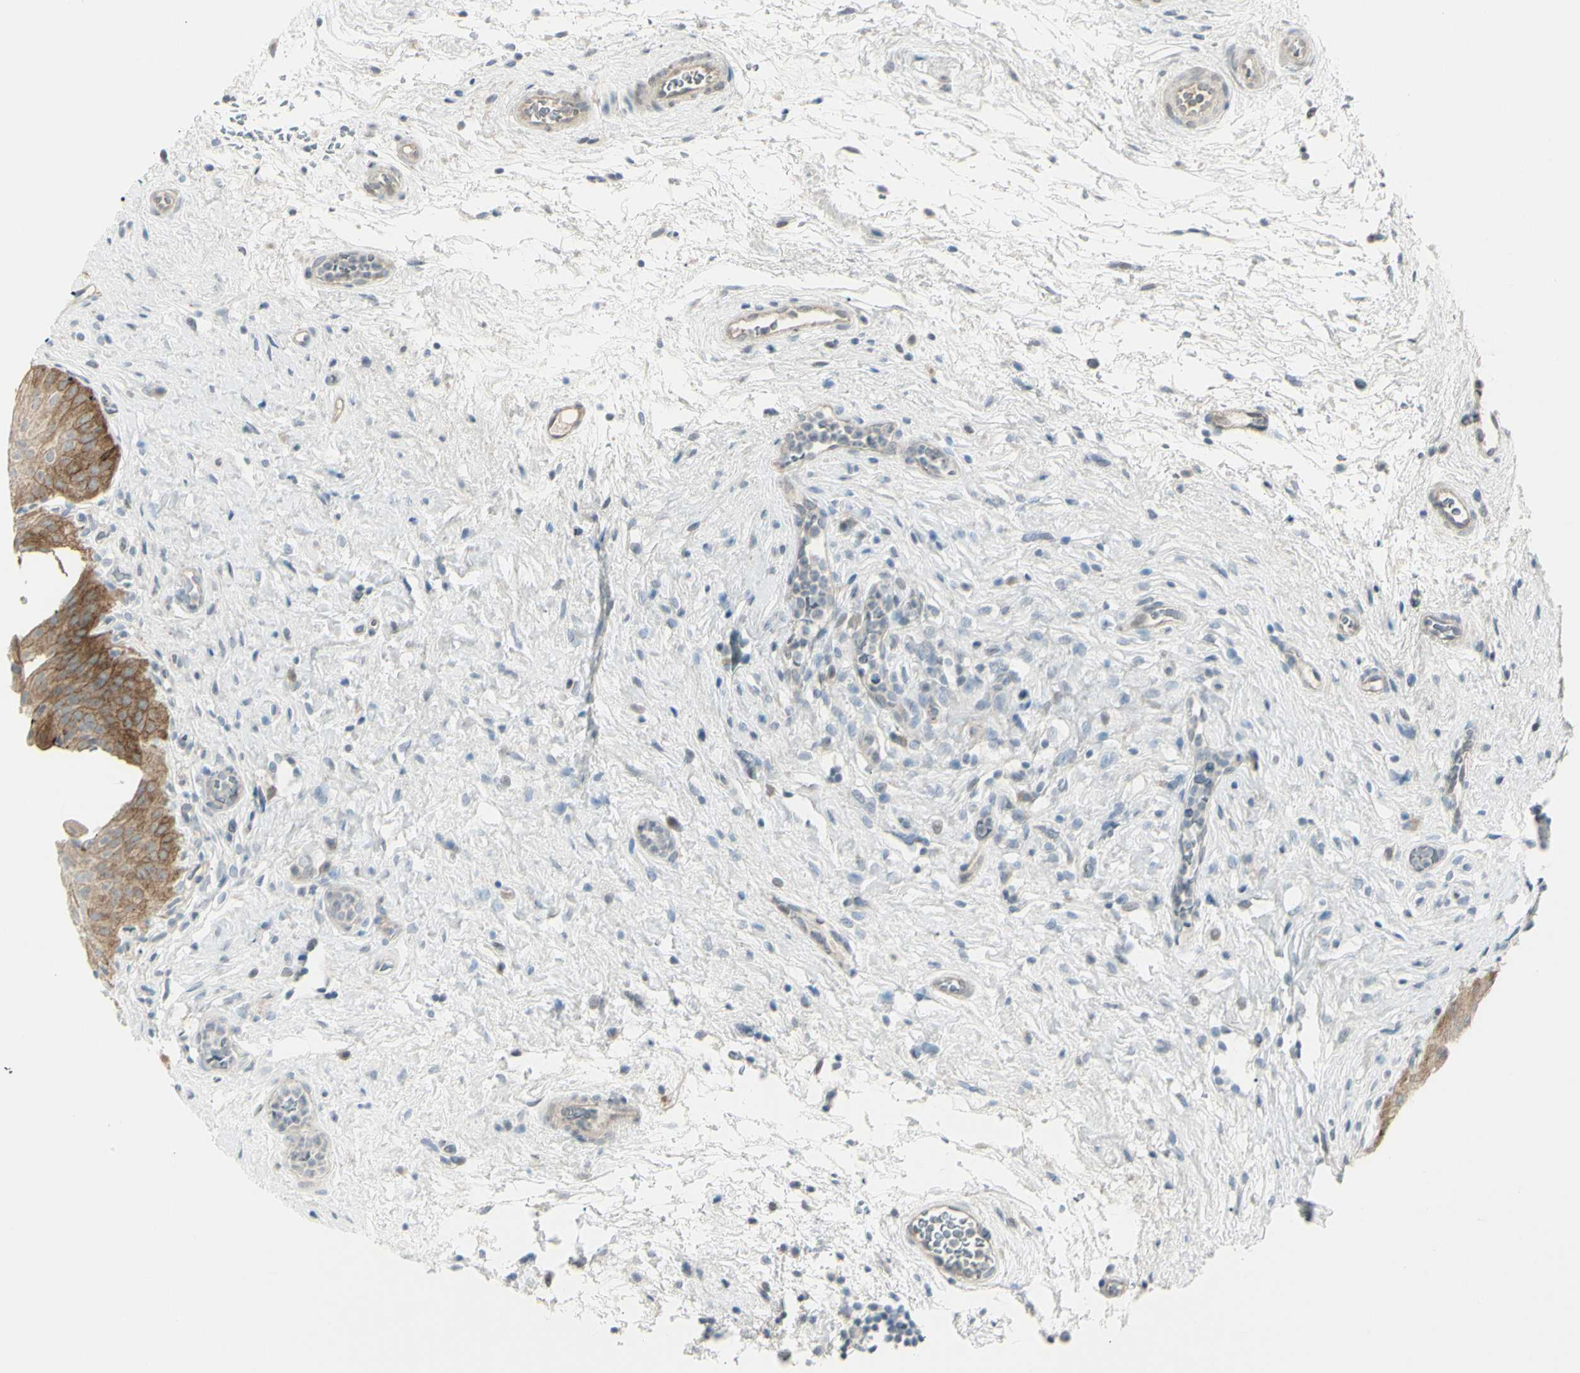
{"staining": {"intensity": "moderate", "quantity": ">75%", "location": "cytoplasmic/membranous"}, "tissue": "urinary bladder", "cell_type": "Urothelial cells", "image_type": "normal", "snomed": [{"axis": "morphology", "description": "Normal tissue, NOS"}, {"axis": "morphology", "description": "Urothelial carcinoma, High grade"}, {"axis": "topography", "description": "Urinary bladder"}], "caption": "Immunohistochemical staining of unremarkable human urinary bladder demonstrates medium levels of moderate cytoplasmic/membranous positivity in about >75% of urothelial cells. The staining was performed using DAB (3,3'-diaminobenzidine), with brown indicating positive protein expression. Nuclei are stained blue with hematoxylin.", "gene": "SH3GL2", "patient": {"sex": "male", "age": 46}}